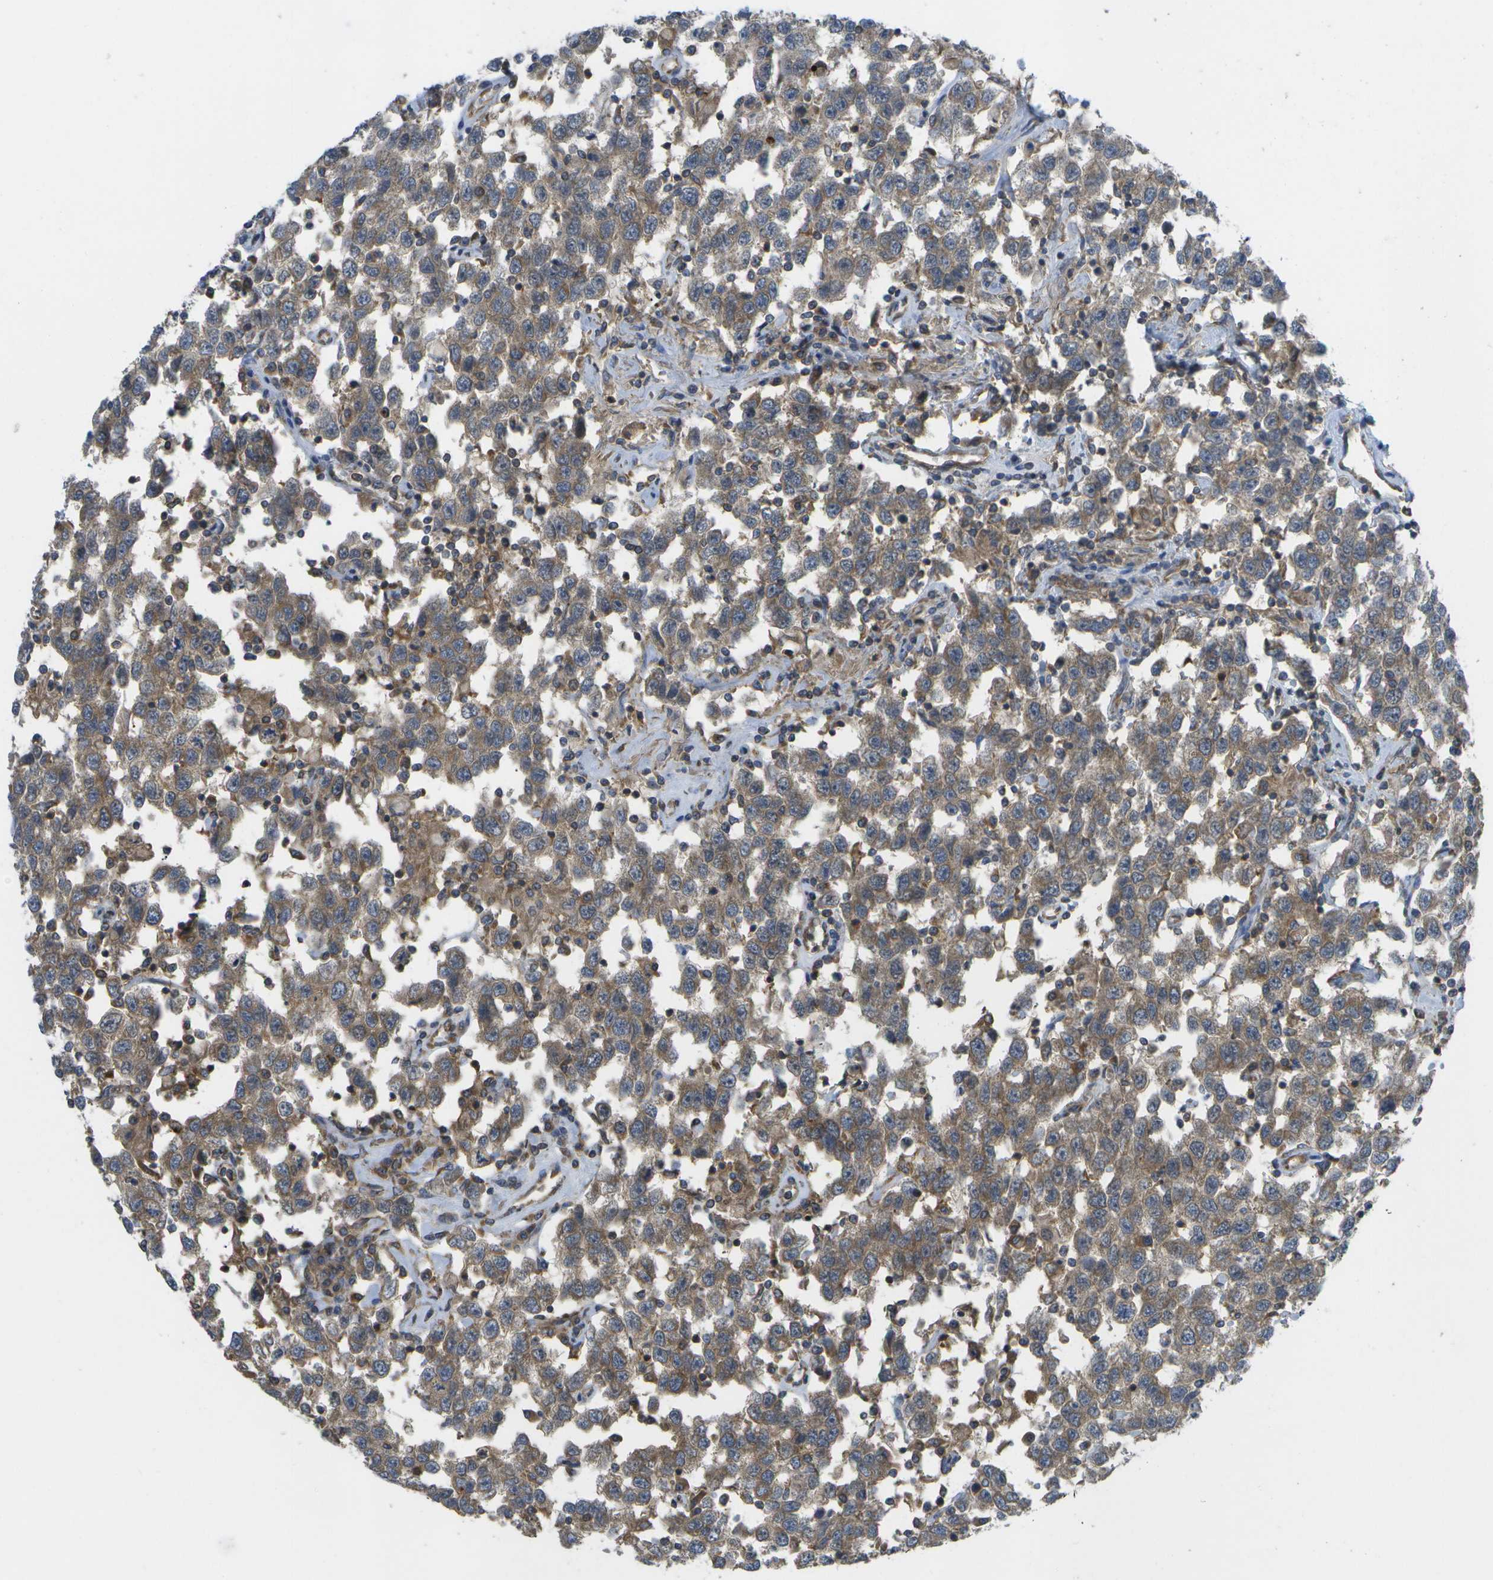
{"staining": {"intensity": "moderate", "quantity": ">75%", "location": "cytoplasmic/membranous"}, "tissue": "testis cancer", "cell_type": "Tumor cells", "image_type": "cancer", "snomed": [{"axis": "morphology", "description": "Seminoma, NOS"}, {"axis": "topography", "description": "Testis"}], "caption": "Tumor cells display moderate cytoplasmic/membranous positivity in about >75% of cells in testis cancer (seminoma).", "gene": "DPM3", "patient": {"sex": "male", "age": 41}}